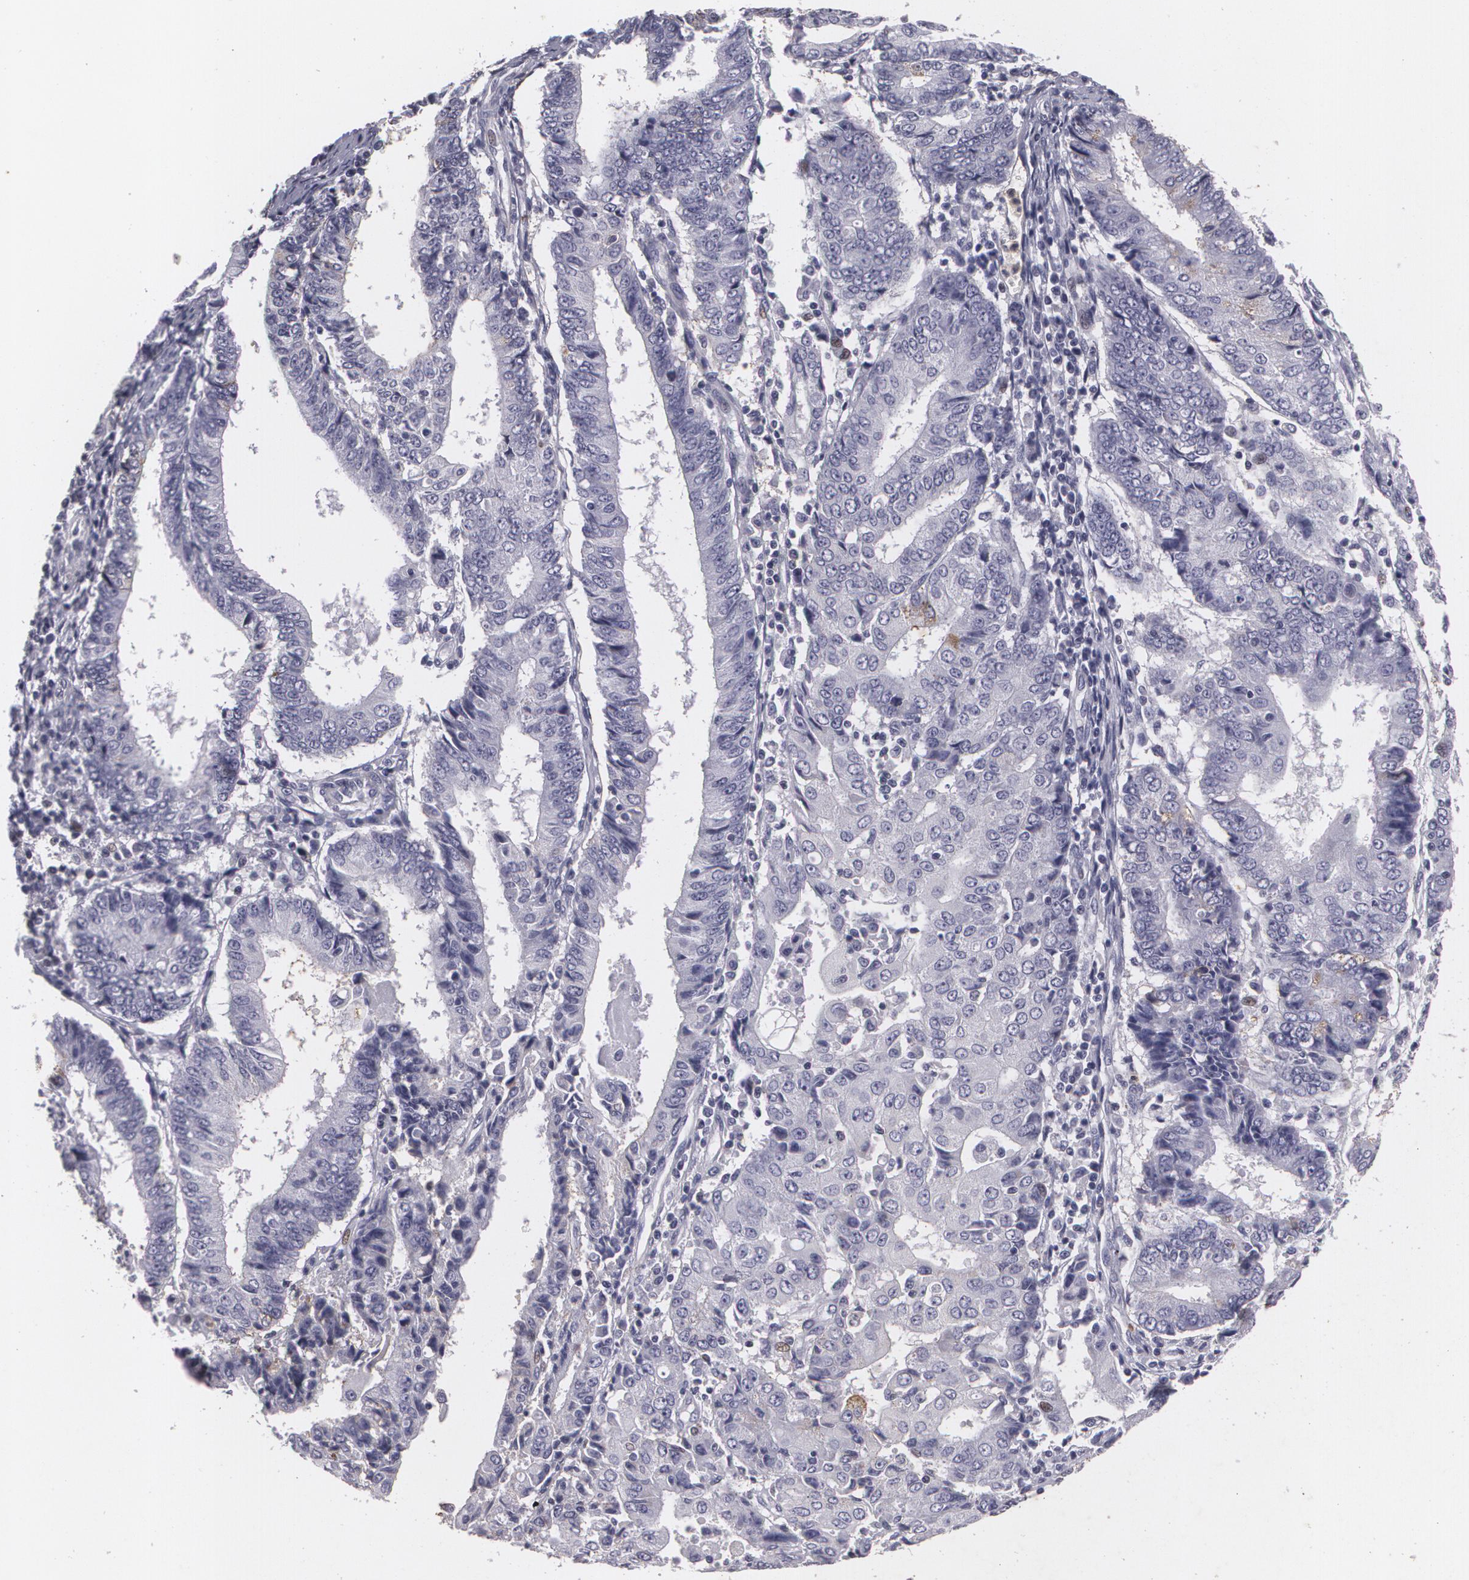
{"staining": {"intensity": "negative", "quantity": "none", "location": "none"}, "tissue": "endometrial cancer", "cell_type": "Tumor cells", "image_type": "cancer", "snomed": [{"axis": "morphology", "description": "Adenocarcinoma, NOS"}, {"axis": "topography", "description": "Endometrium"}], "caption": "There is no significant staining in tumor cells of endometrial adenocarcinoma.", "gene": "KCNA4", "patient": {"sex": "female", "age": 75}}